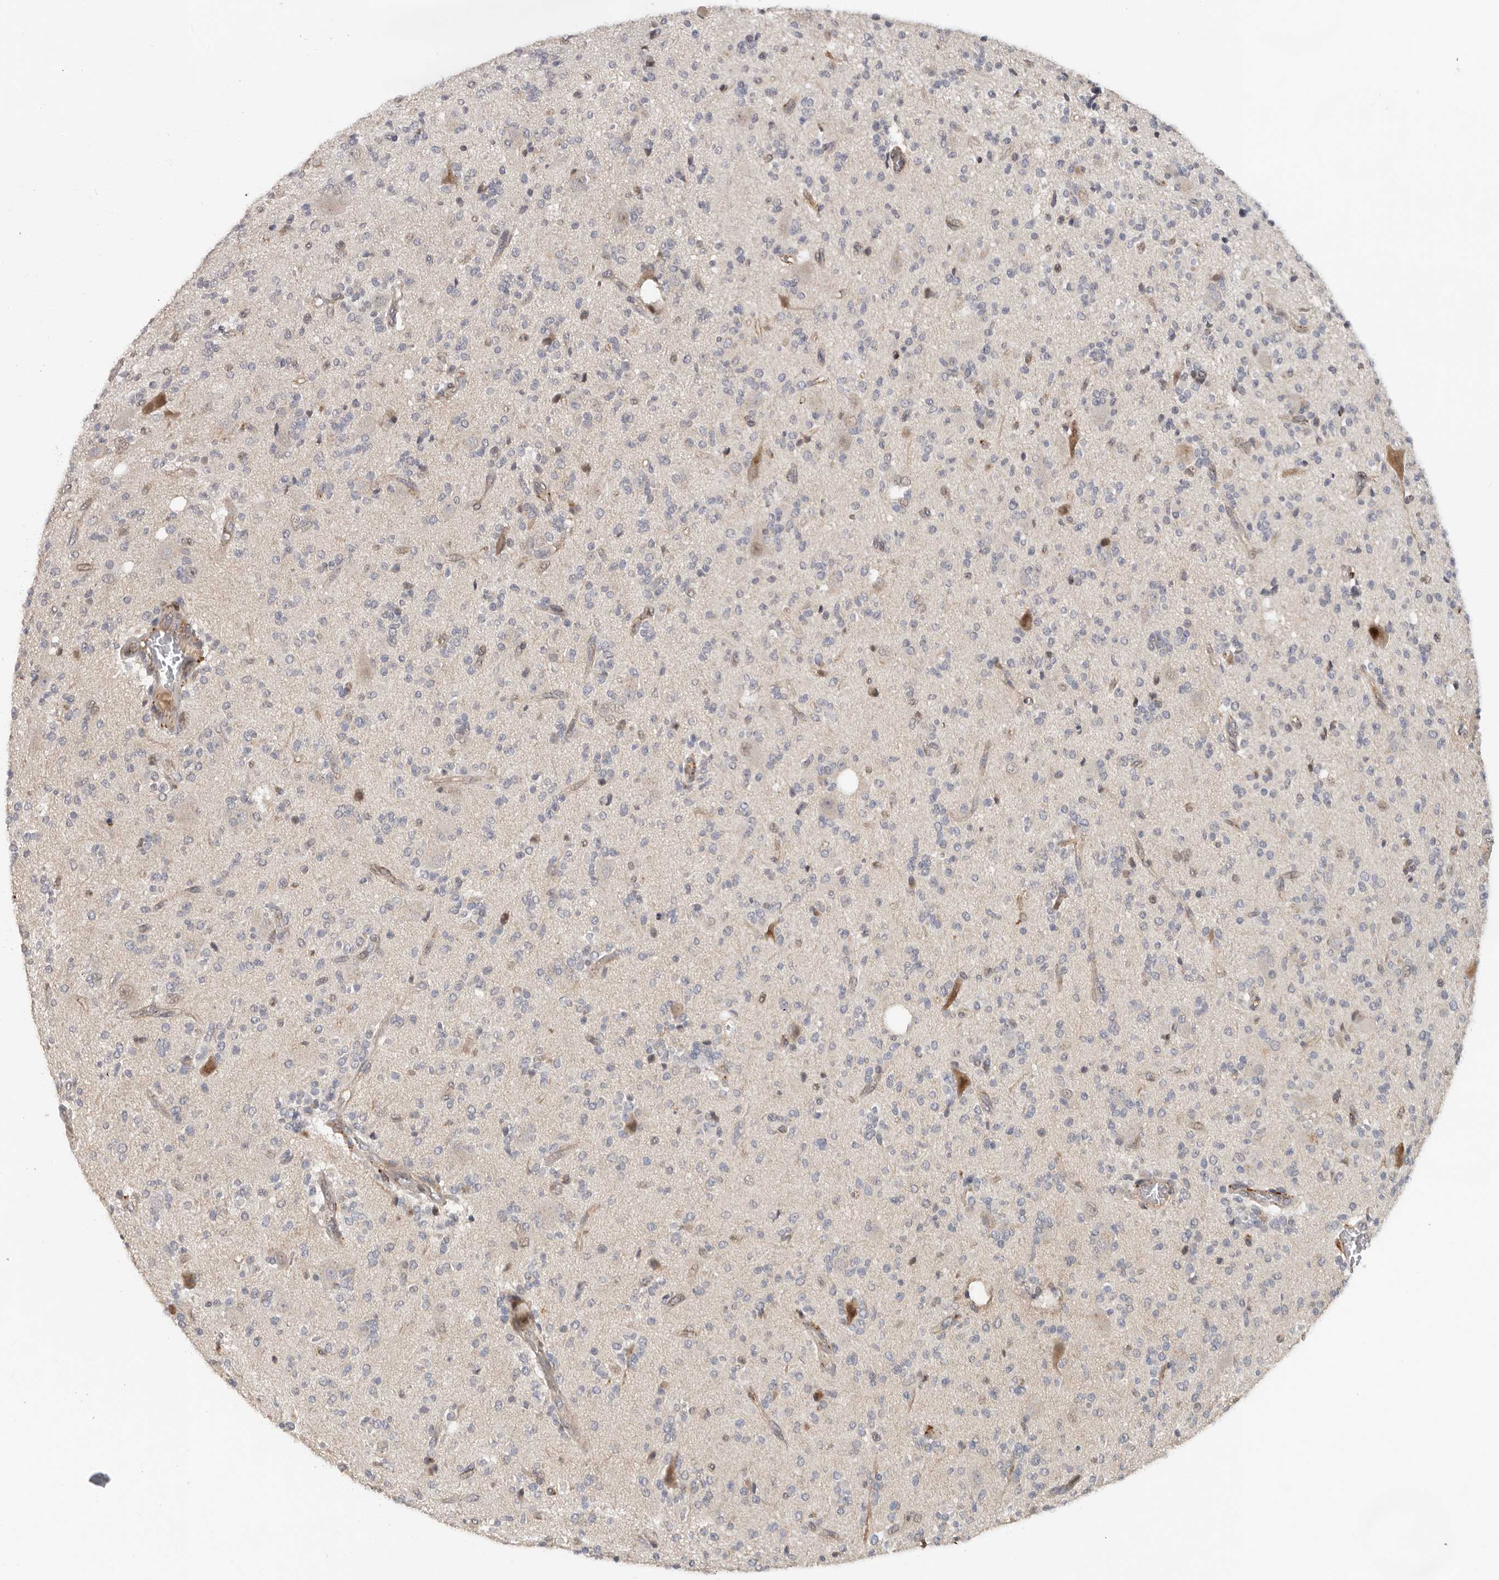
{"staining": {"intensity": "negative", "quantity": "none", "location": "none"}, "tissue": "glioma", "cell_type": "Tumor cells", "image_type": "cancer", "snomed": [{"axis": "morphology", "description": "Glioma, malignant, High grade"}, {"axis": "topography", "description": "Brain"}], "caption": "Tumor cells are negative for brown protein staining in glioma.", "gene": "HENMT1", "patient": {"sex": "male", "age": 34}}